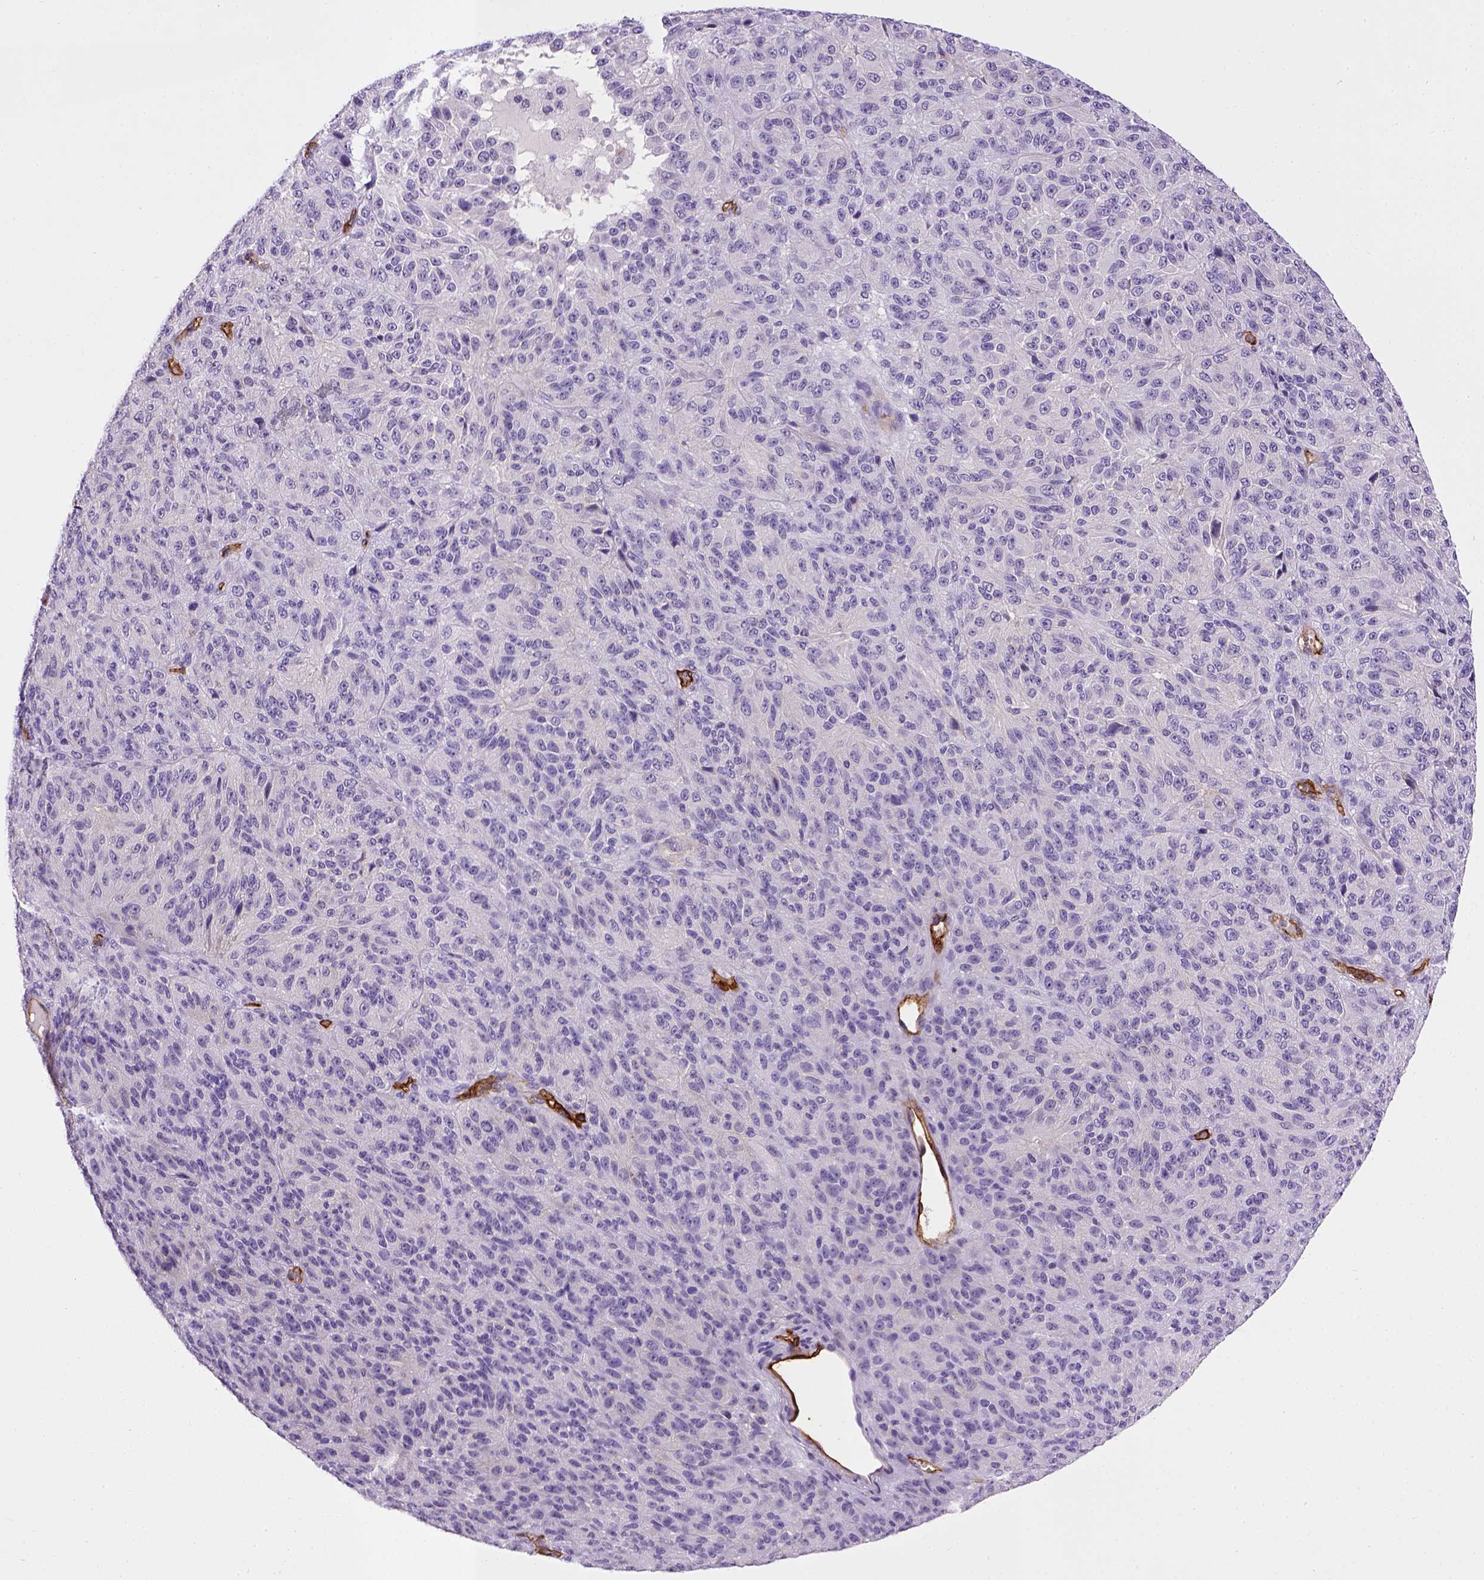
{"staining": {"intensity": "negative", "quantity": "none", "location": "none"}, "tissue": "melanoma", "cell_type": "Tumor cells", "image_type": "cancer", "snomed": [{"axis": "morphology", "description": "Malignant melanoma, Metastatic site"}, {"axis": "topography", "description": "Brain"}], "caption": "This histopathology image is of malignant melanoma (metastatic site) stained with immunohistochemistry (IHC) to label a protein in brown with the nuclei are counter-stained blue. There is no staining in tumor cells.", "gene": "ENG", "patient": {"sex": "female", "age": 56}}